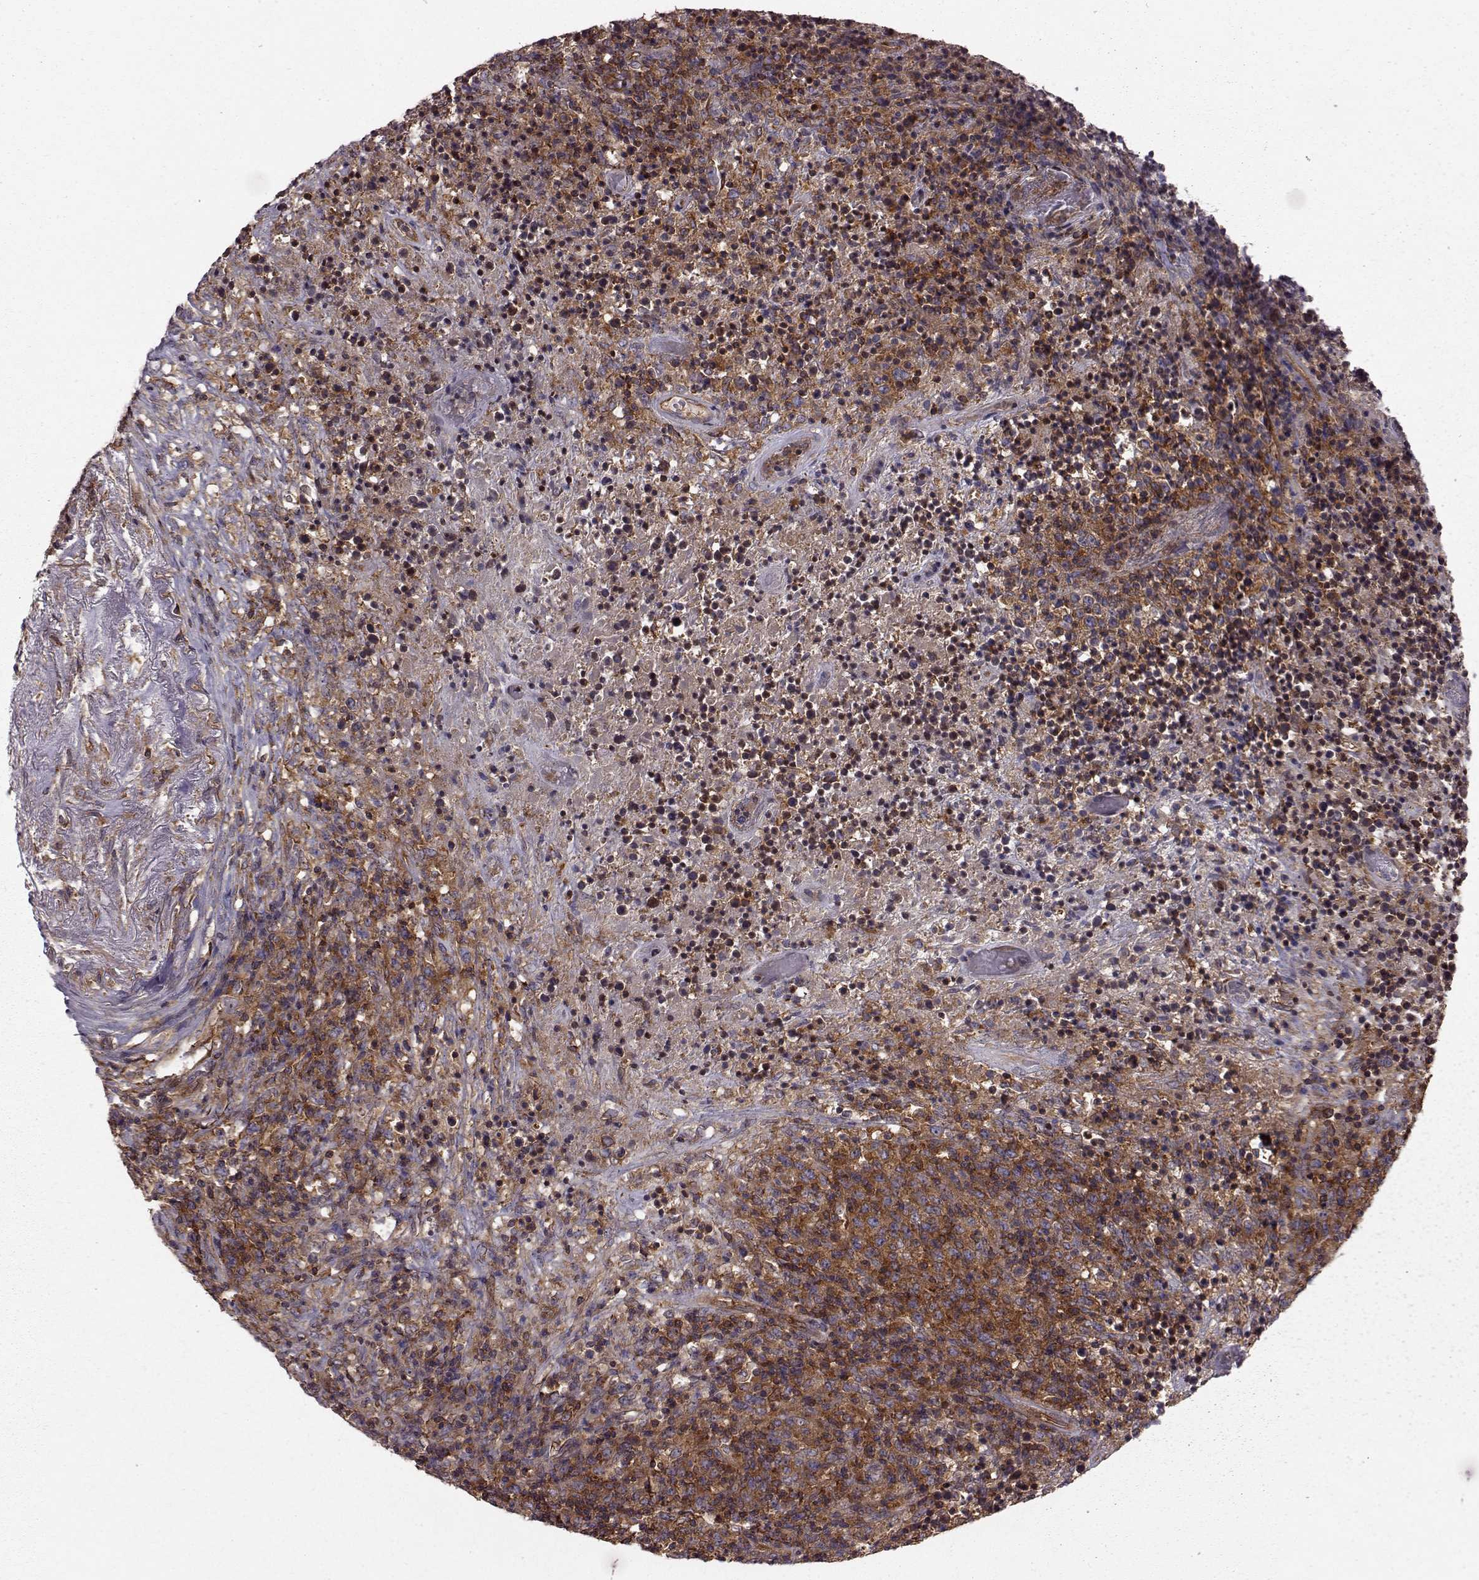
{"staining": {"intensity": "strong", "quantity": ">75%", "location": "cytoplasmic/membranous"}, "tissue": "lymphoma", "cell_type": "Tumor cells", "image_type": "cancer", "snomed": [{"axis": "morphology", "description": "Malignant lymphoma, non-Hodgkin's type, High grade"}, {"axis": "topography", "description": "Lung"}], "caption": "Strong cytoplasmic/membranous protein staining is seen in about >75% of tumor cells in lymphoma.", "gene": "RABGAP1", "patient": {"sex": "male", "age": 79}}